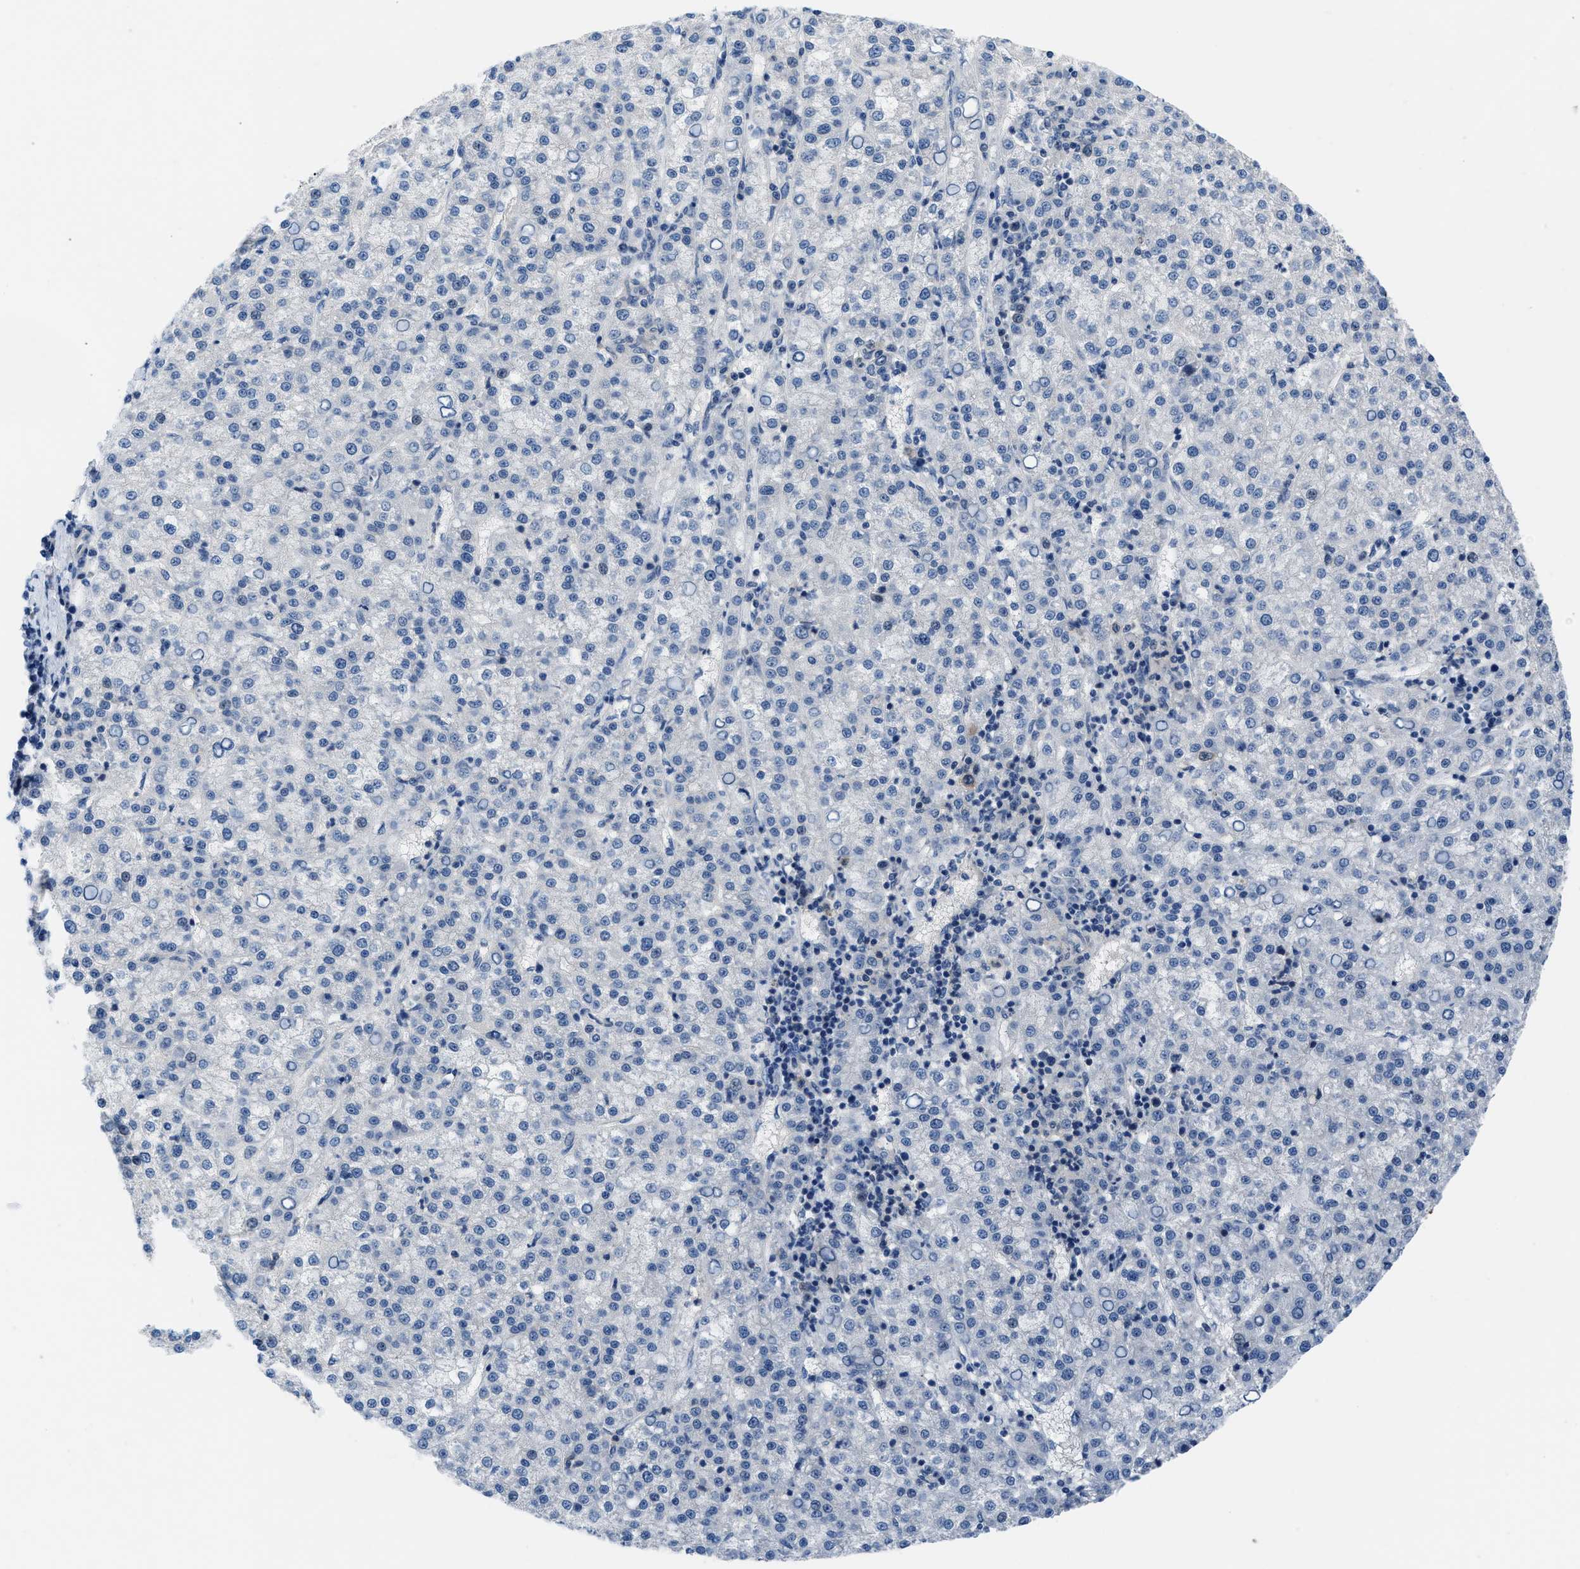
{"staining": {"intensity": "negative", "quantity": "none", "location": "none"}, "tissue": "liver cancer", "cell_type": "Tumor cells", "image_type": "cancer", "snomed": [{"axis": "morphology", "description": "Carcinoma, Hepatocellular, NOS"}, {"axis": "topography", "description": "Liver"}], "caption": "This is an IHC histopathology image of human hepatocellular carcinoma (liver). There is no staining in tumor cells.", "gene": "PFKP", "patient": {"sex": "female", "age": 58}}